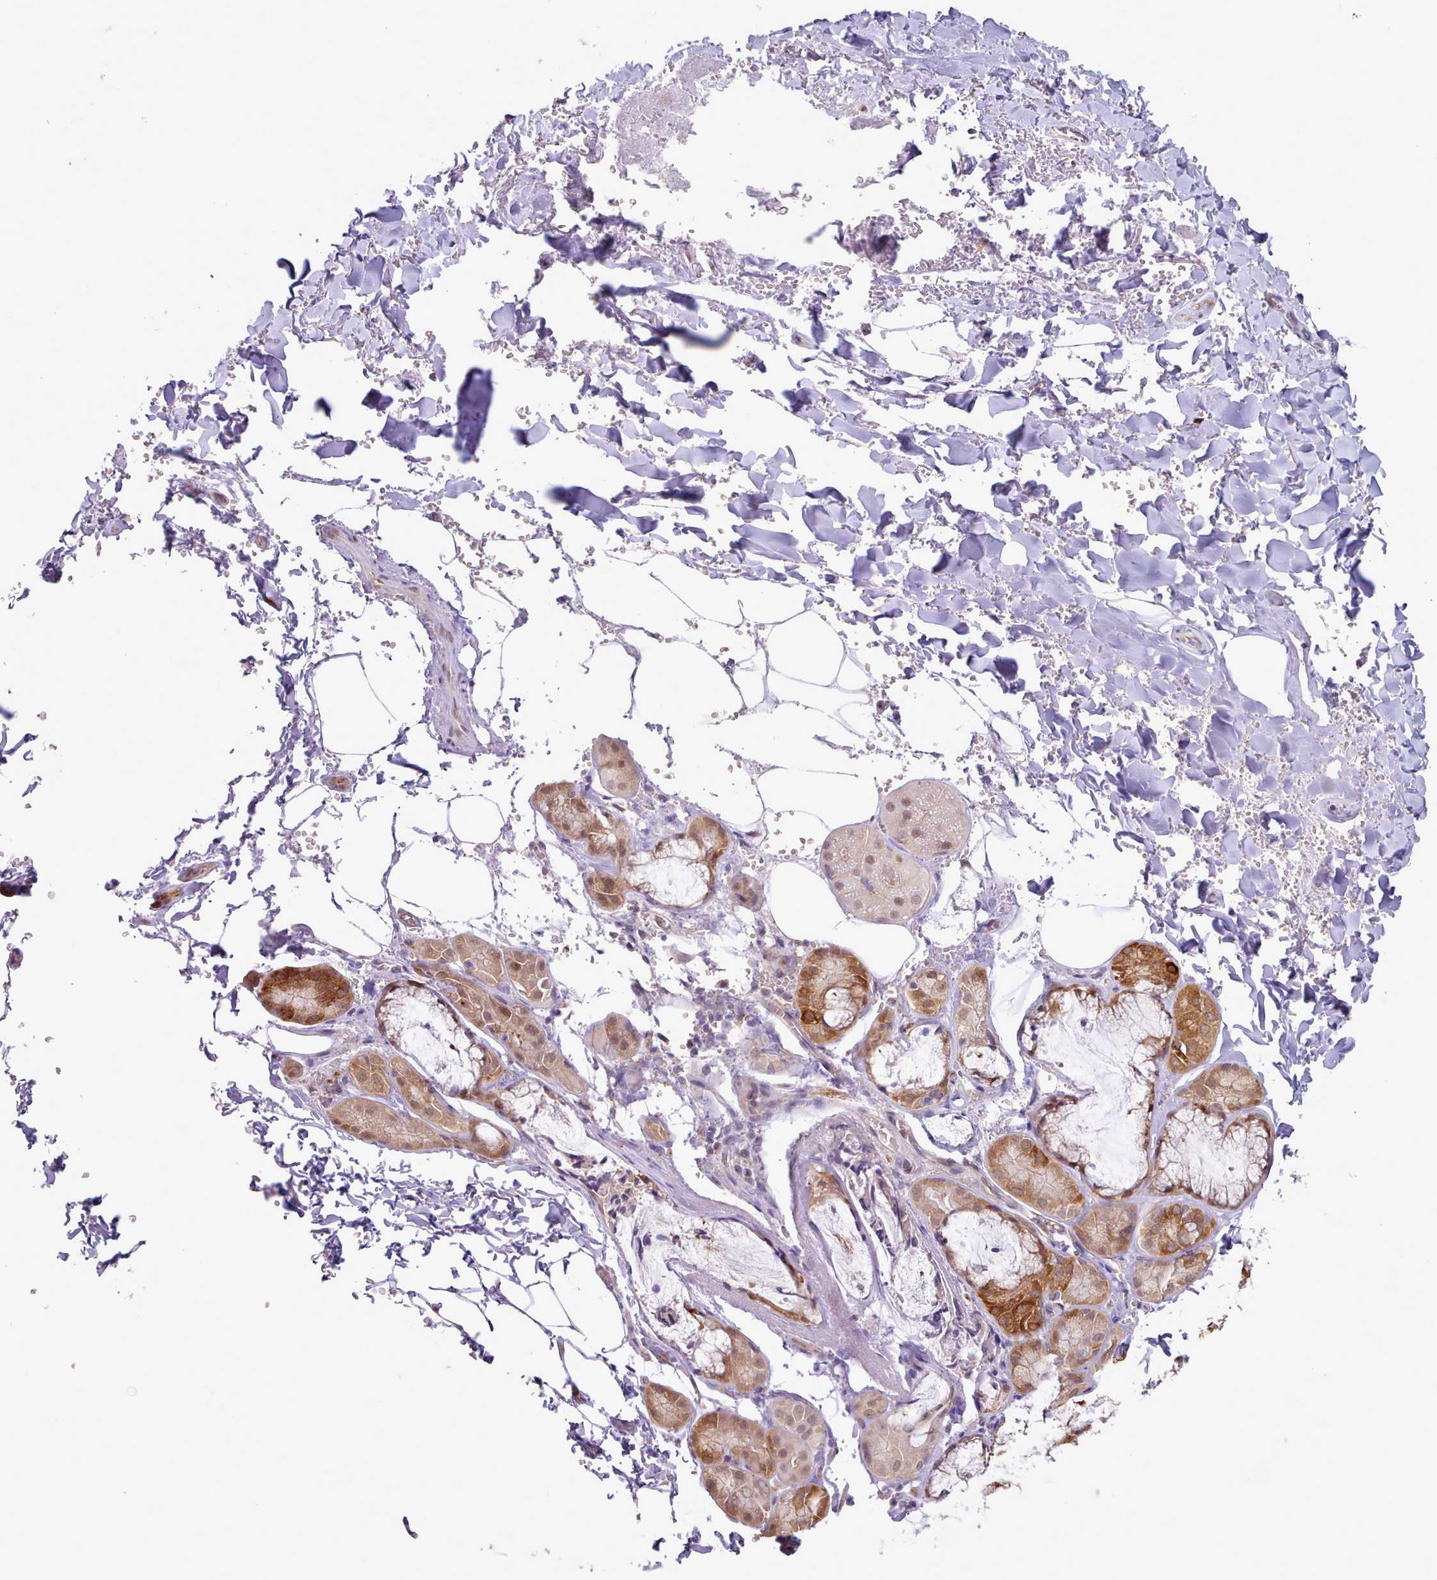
{"staining": {"intensity": "negative", "quantity": "none", "location": "none"}, "tissue": "adipose tissue", "cell_type": "Adipocytes", "image_type": "normal", "snomed": [{"axis": "morphology", "description": "Normal tissue, NOS"}, {"axis": "topography", "description": "Cartilage tissue"}], "caption": "DAB (3,3'-diaminobenzidine) immunohistochemical staining of unremarkable human adipose tissue shows no significant staining in adipocytes. (Stains: DAB (3,3'-diaminobenzidine) IHC with hematoxylin counter stain, Microscopy: brightfield microscopy at high magnification).", "gene": "CES3", "patient": {"sex": "male", "age": 66}}